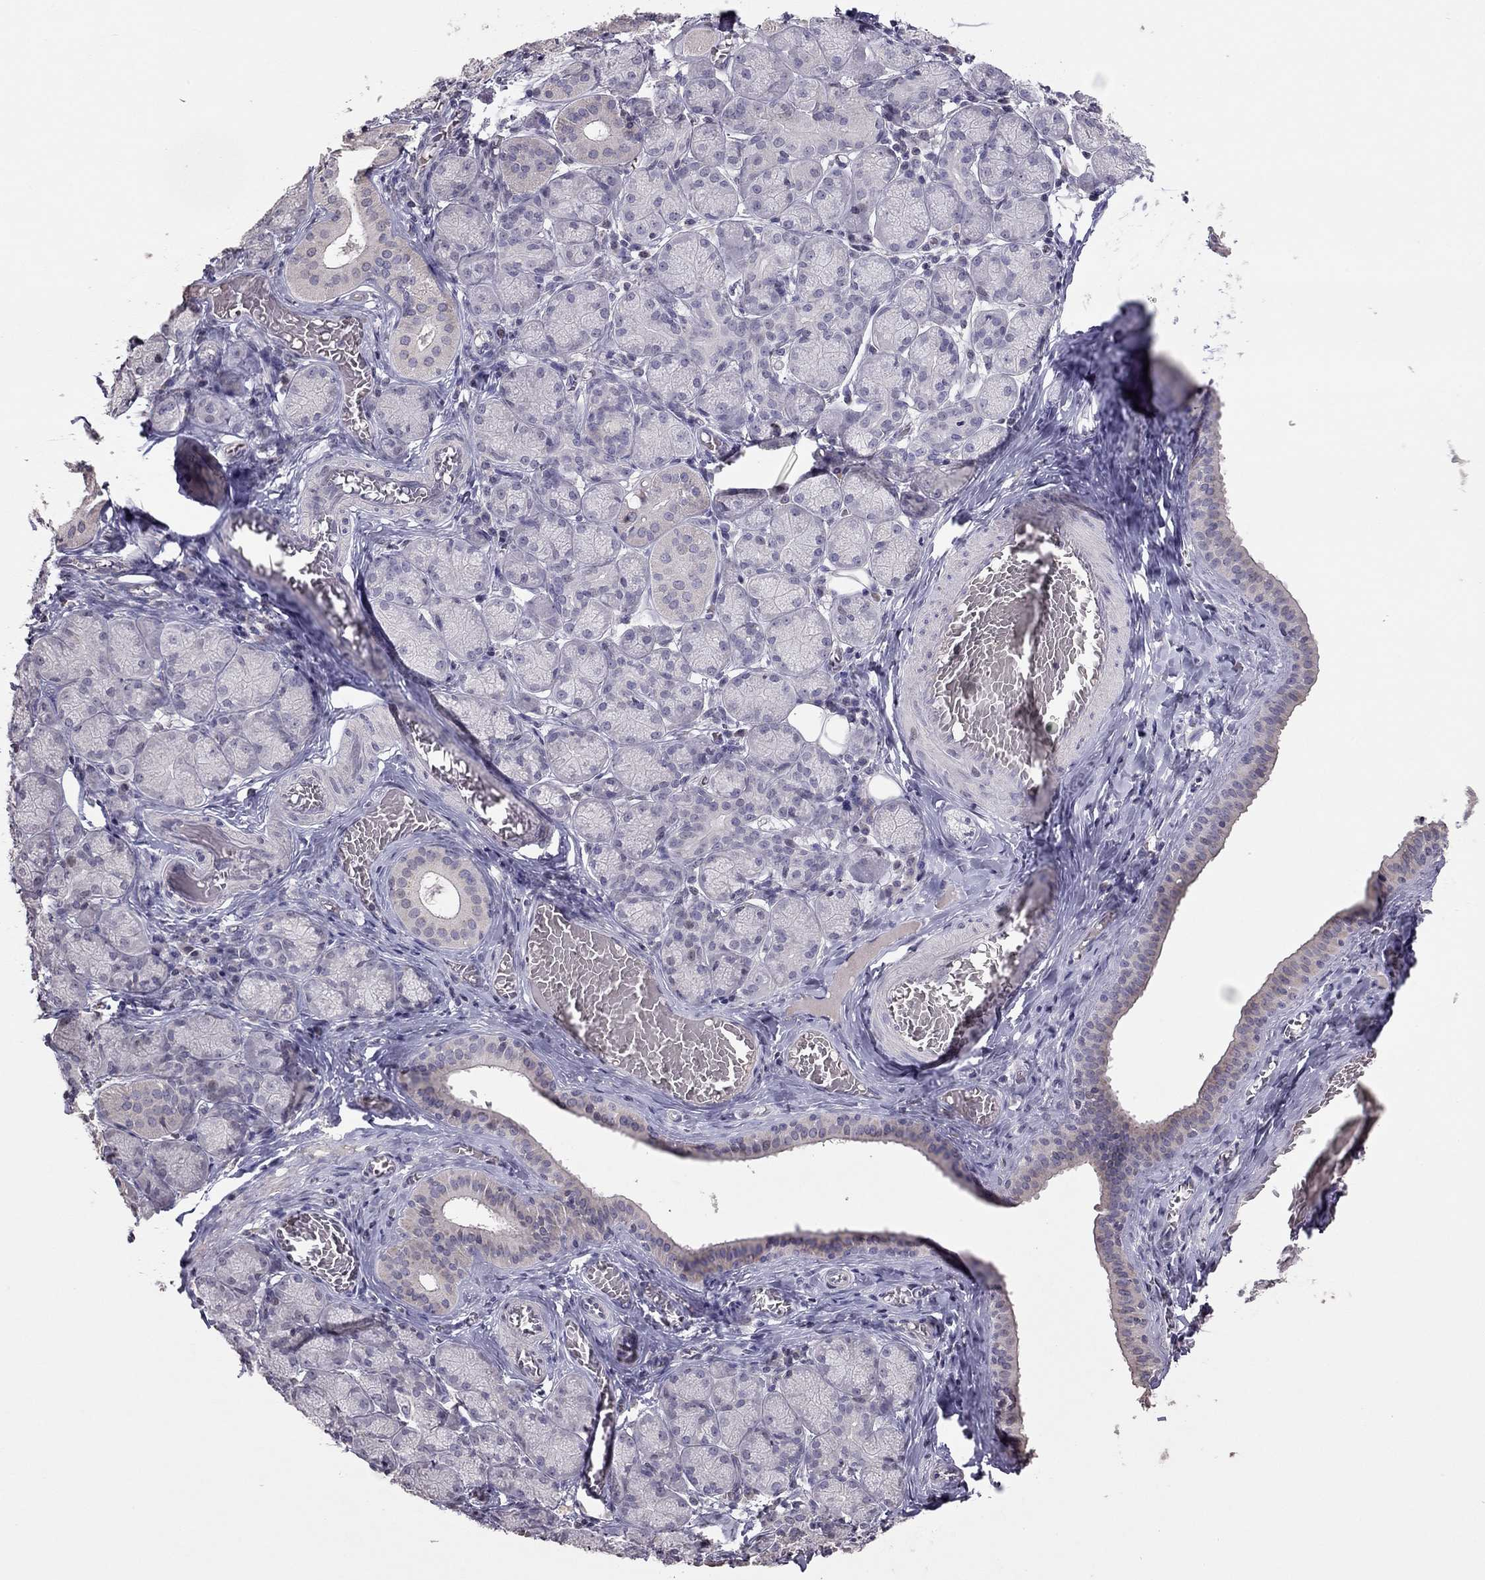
{"staining": {"intensity": "negative", "quantity": "none", "location": "none"}, "tissue": "salivary gland", "cell_type": "Glandular cells", "image_type": "normal", "snomed": [{"axis": "morphology", "description": "Normal tissue, NOS"}, {"axis": "topography", "description": "Salivary gland"}, {"axis": "topography", "description": "Peripheral nerve tissue"}], "caption": "DAB (3,3'-diaminobenzidine) immunohistochemical staining of benign salivary gland displays no significant staining in glandular cells.", "gene": "TSHB", "patient": {"sex": "female", "age": 24}}